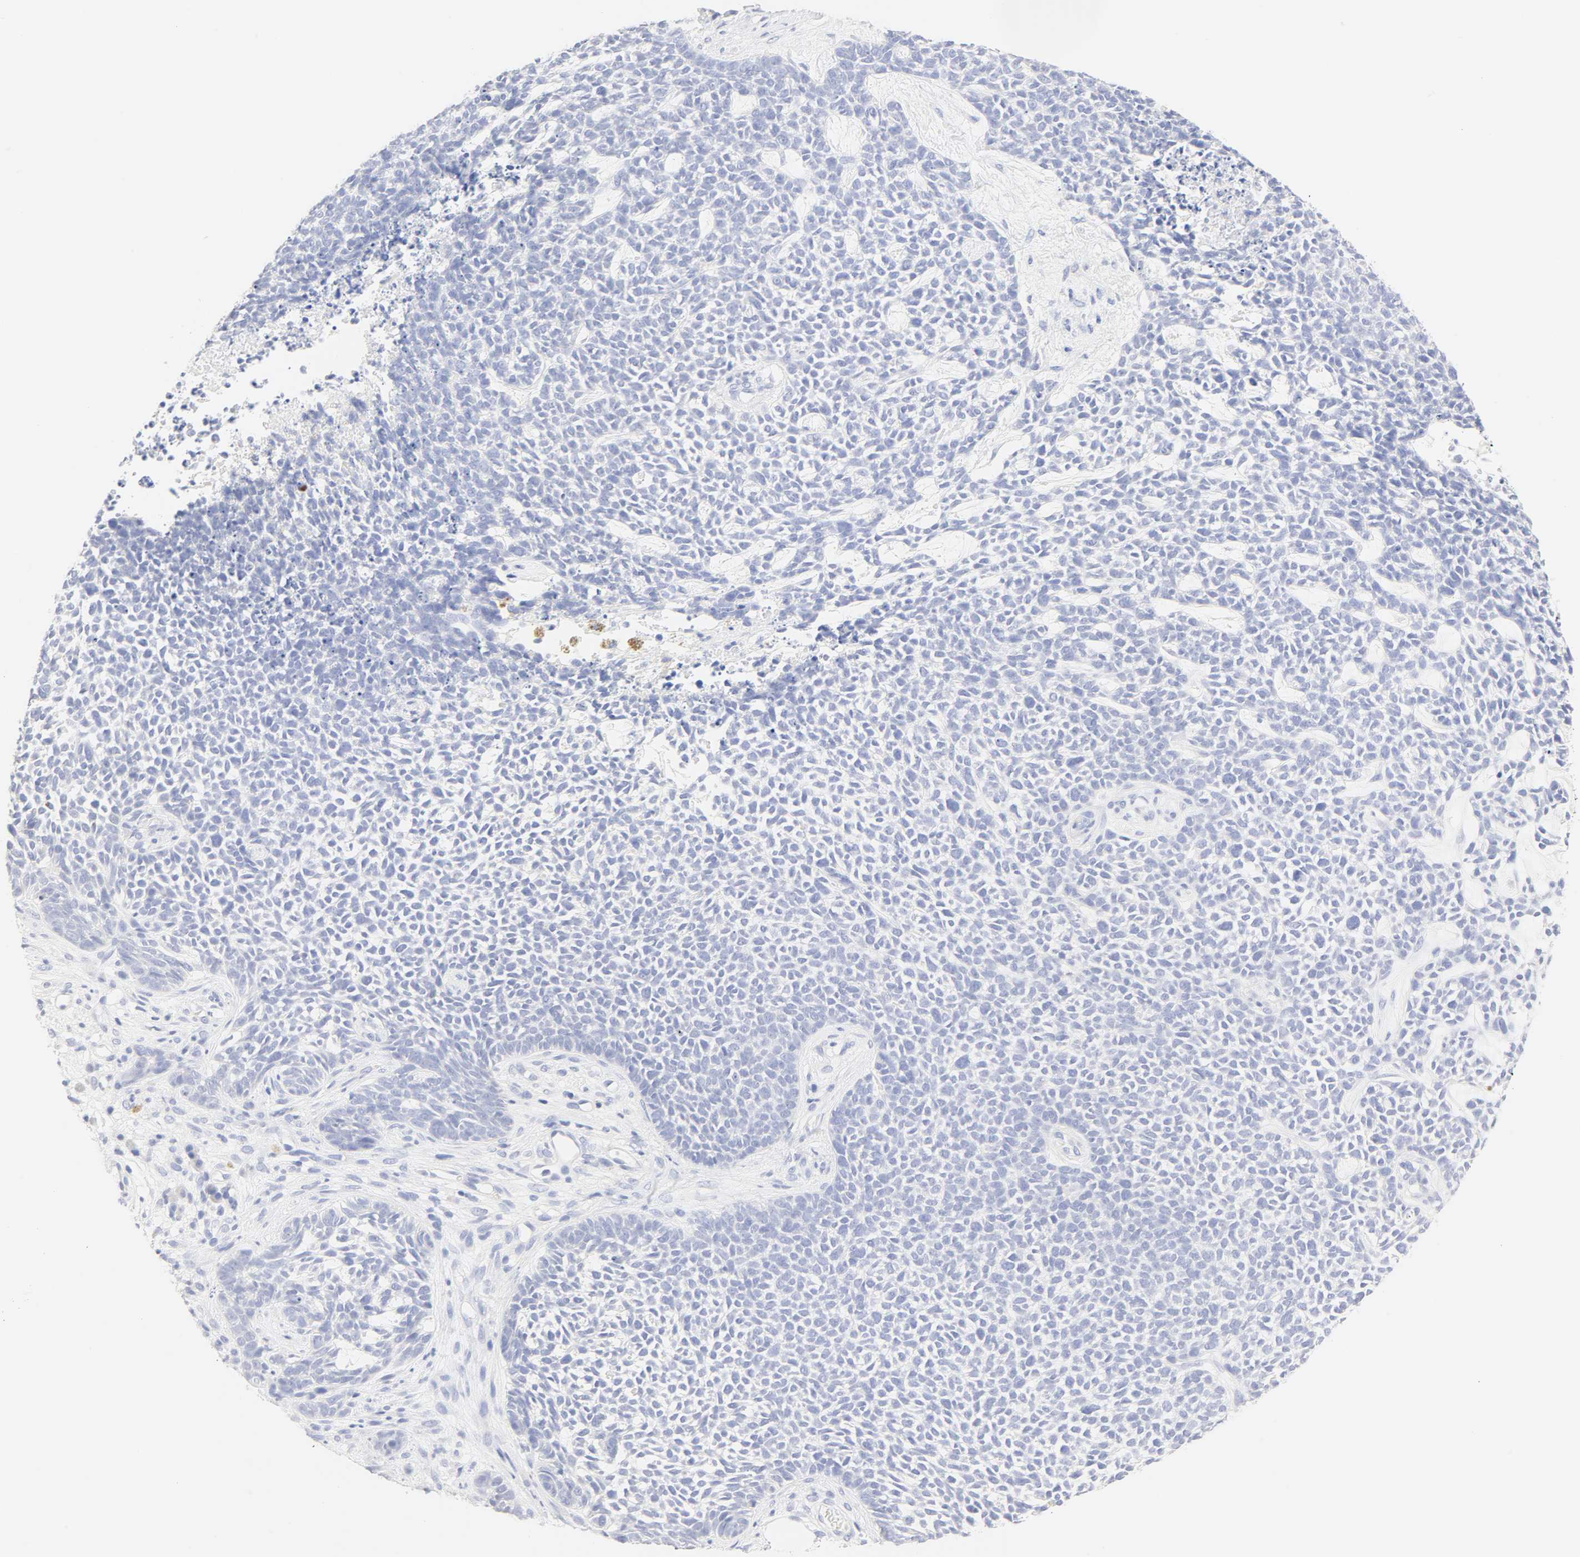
{"staining": {"intensity": "negative", "quantity": "none", "location": "none"}, "tissue": "skin cancer", "cell_type": "Tumor cells", "image_type": "cancer", "snomed": [{"axis": "morphology", "description": "Basal cell carcinoma"}, {"axis": "topography", "description": "Skin"}], "caption": "This is an immunohistochemistry photomicrograph of skin cancer. There is no positivity in tumor cells.", "gene": "SLCO1B3", "patient": {"sex": "female", "age": 84}}